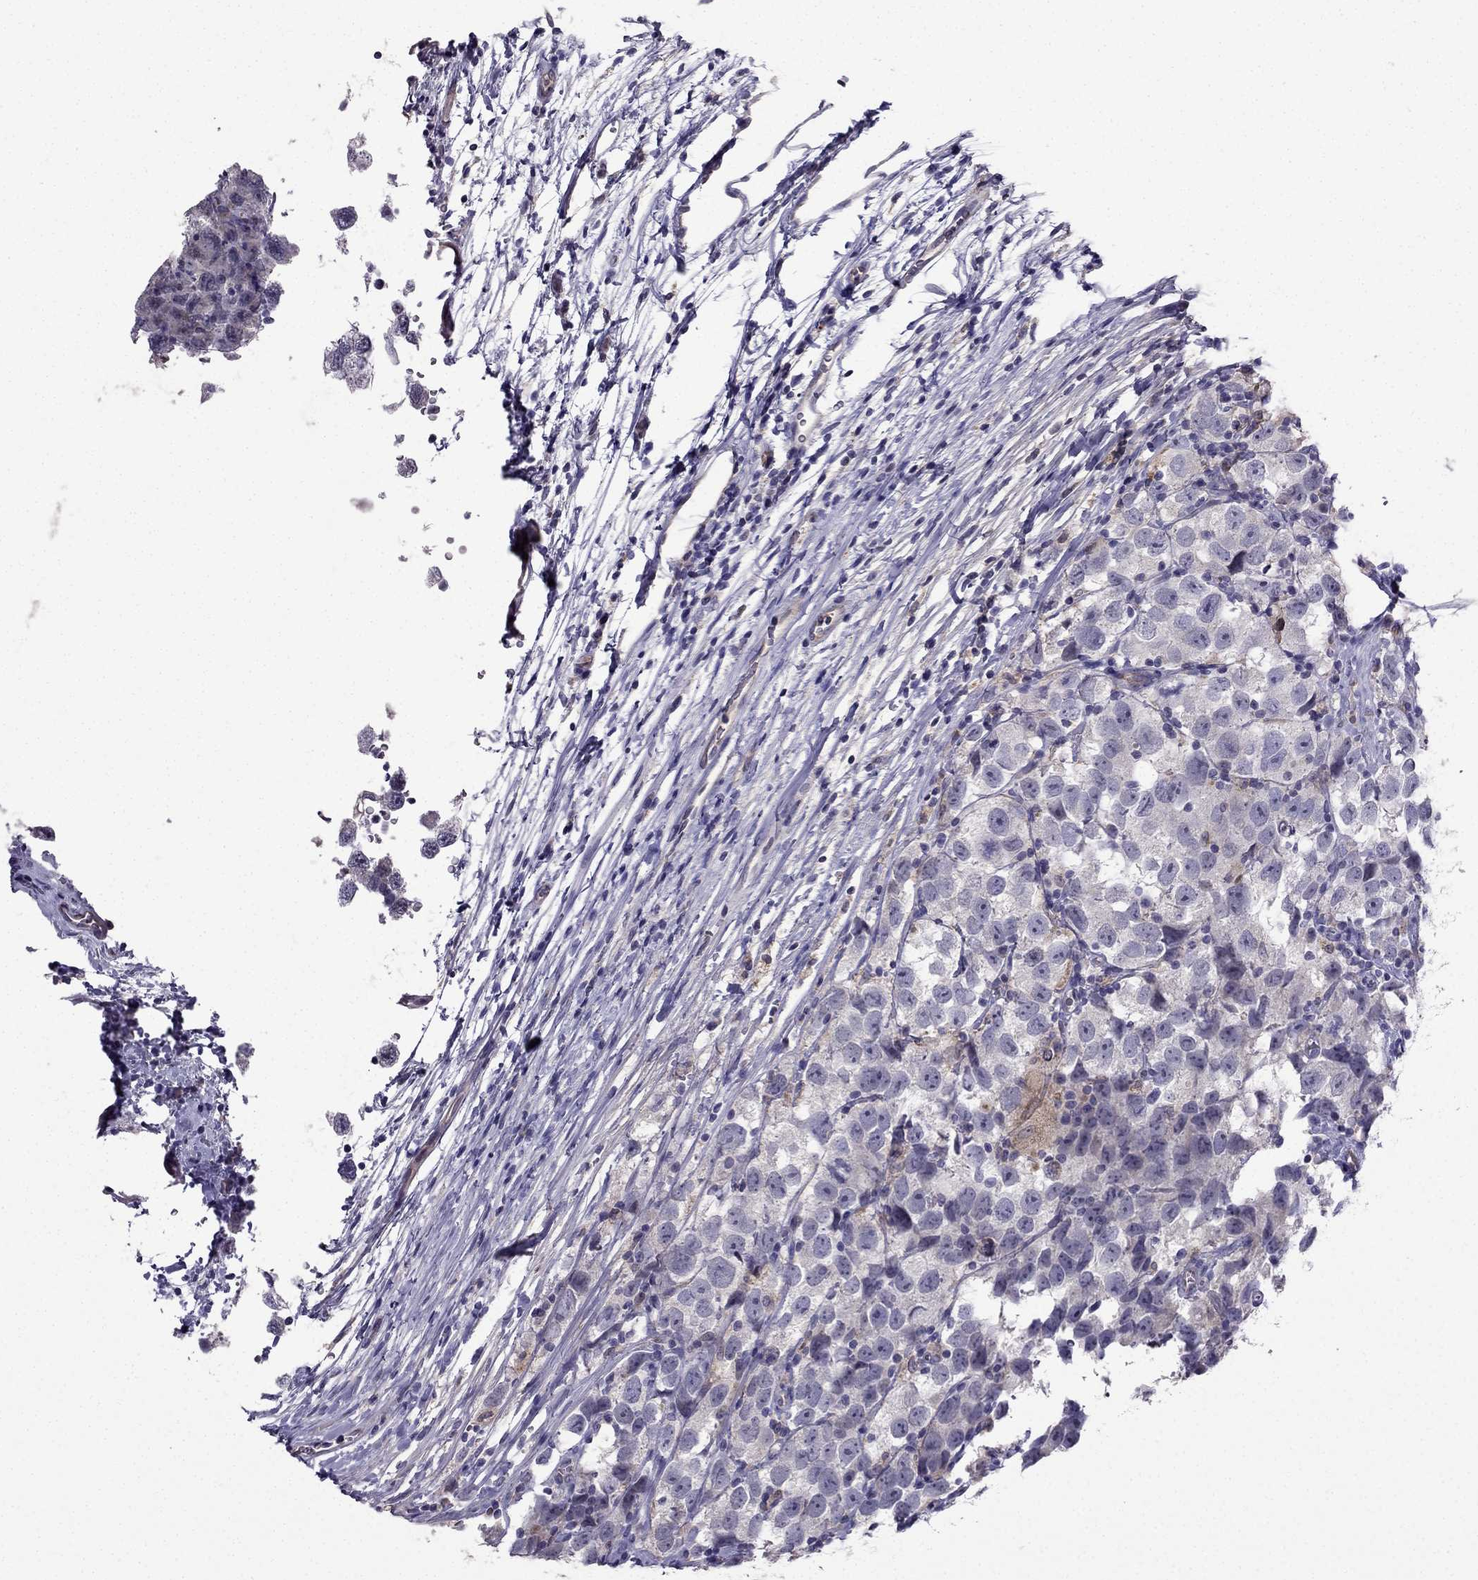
{"staining": {"intensity": "negative", "quantity": "none", "location": "none"}, "tissue": "testis cancer", "cell_type": "Tumor cells", "image_type": "cancer", "snomed": [{"axis": "morphology", "description": "Seminoma, NOS"}, {"axis": "topography", "description": "Testis"}], "caption": "The micrograph exhibits no significant expression in tumor cells of testis seminoma. (DAB (3,3'-diaminobenzidine) immunohistochemistry with hematoxylin counter stain).", "gene": "SLC6A2", "patient": {"sex": "male", "age": 26}}